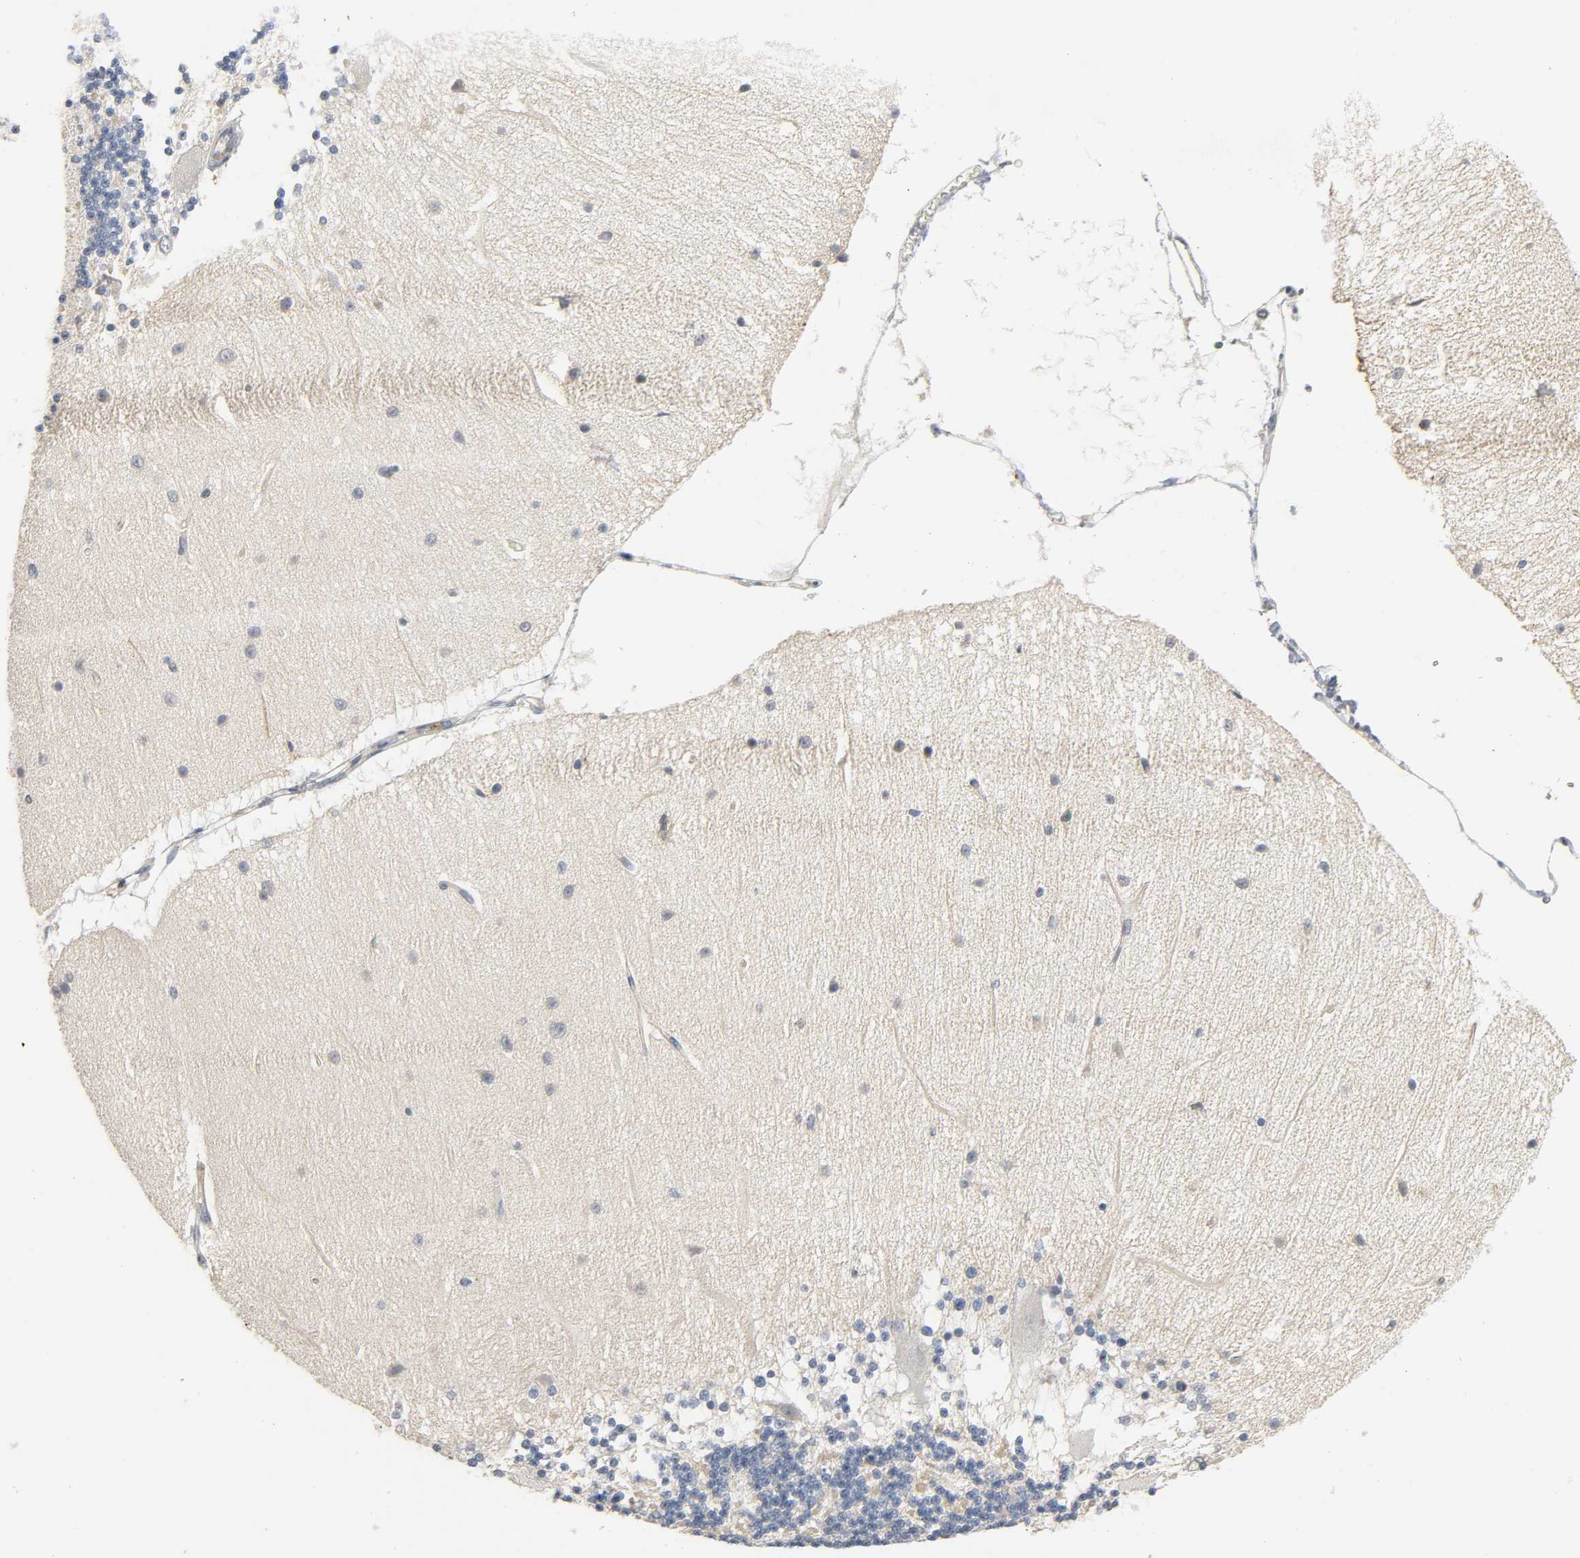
{"staining": {"intensity": "negative", "quantity": "none", "location": "none"}, "tissue": "cerebellum", "cell_type": "Cells in granular layer", "image_type": "normal", "snomed": [{"axis": "morphology", "description": "Normal tissue, NOS"}, {"axis": "topography", "description": "Cerebellum"}], "caption": "IHC of benign cerebellum displays no staining in cells in granular layer. (Brightfield microscopy of DAB (3,3'-diaminobenzidine) IHC at high magnification).", "gene": "LIMCH1", "patient": {"sex": "female", "age": 54}}